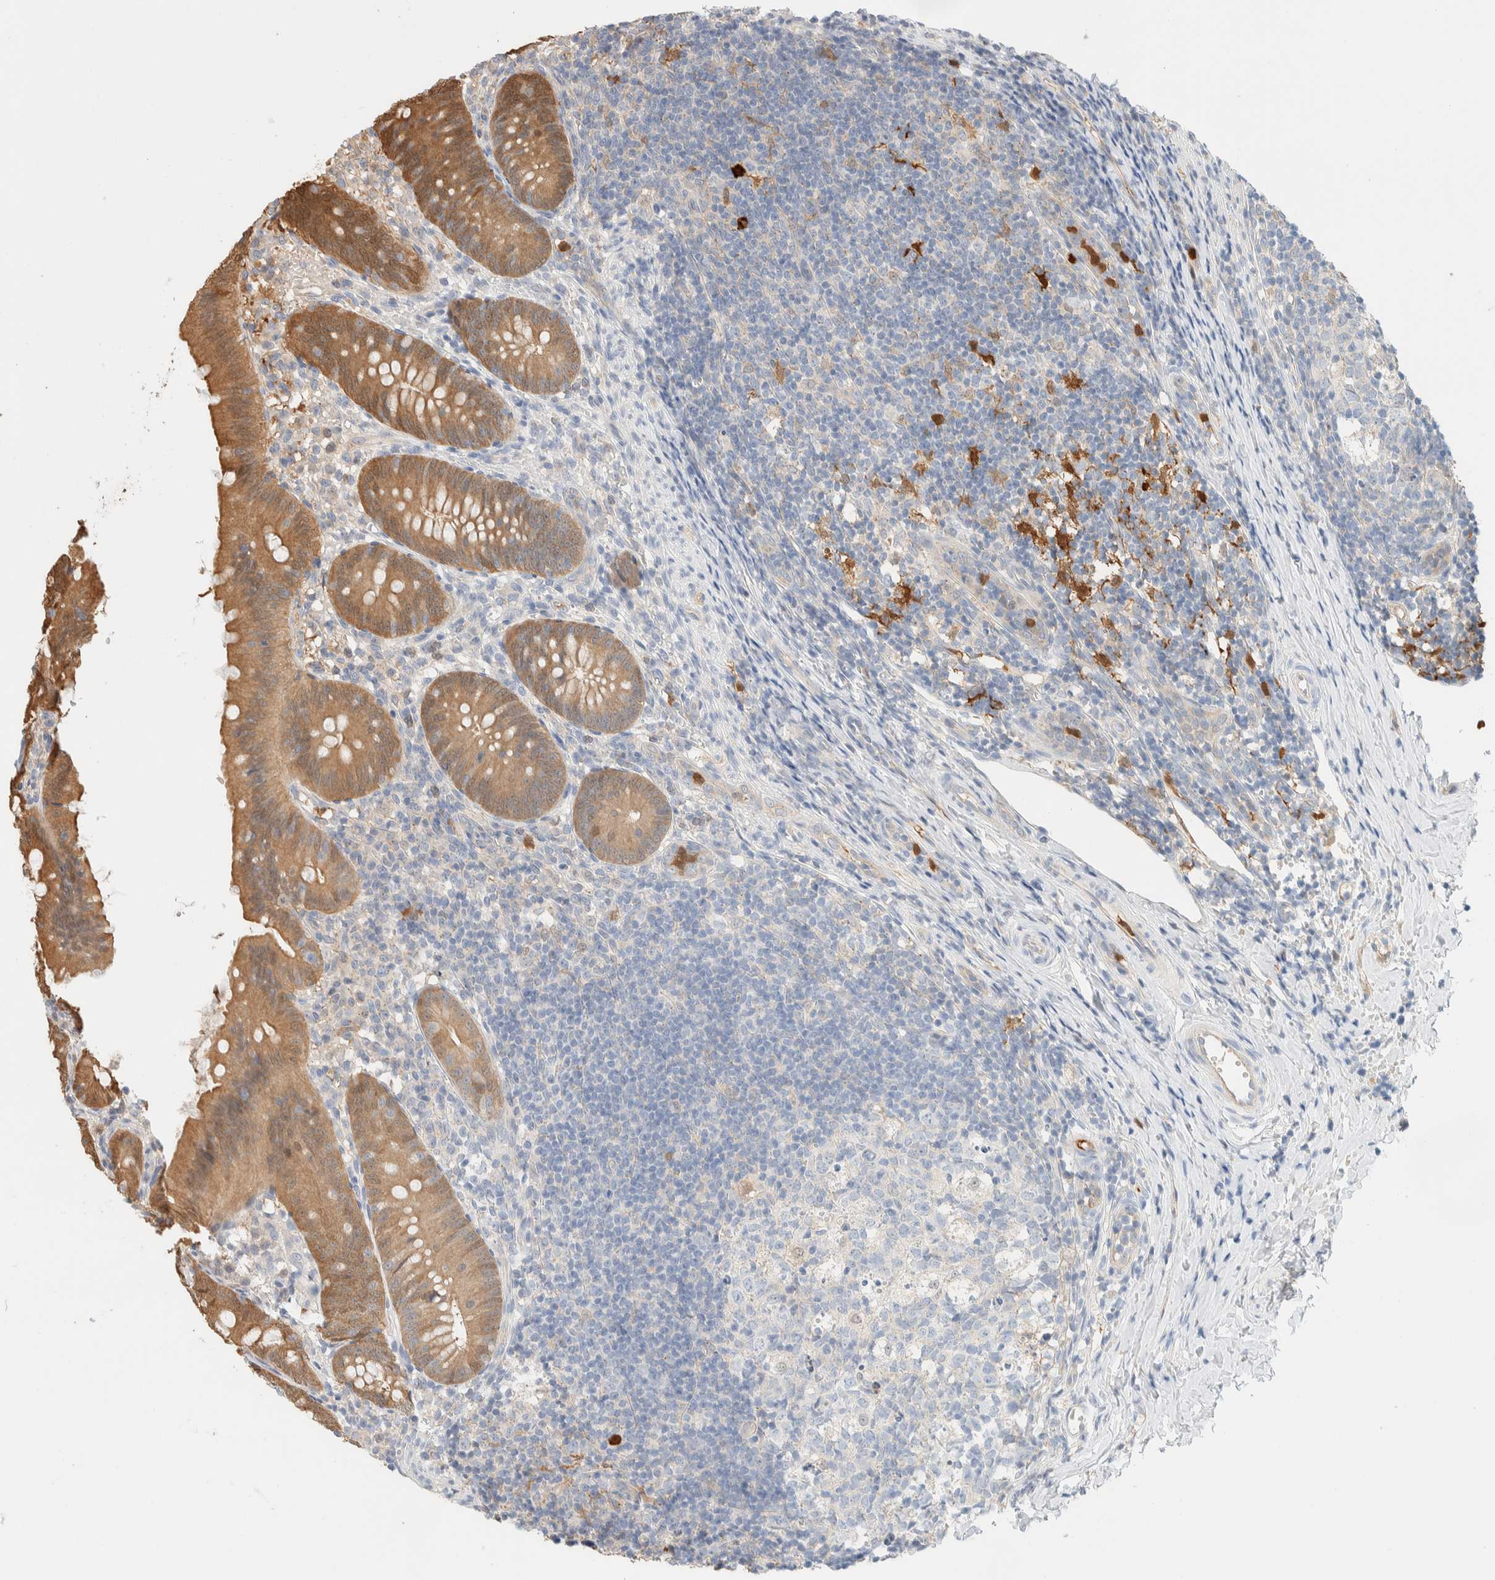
{"staining": {"intensity": "moderate", "quantity": "25%-75%", "location": "cytoplasmic/membranous"}, "tissue": "appendix", "cell_type": "Glandular cells", "image_type": "normal", "snomed": [{"axis": "morphology", "description": "Normal tissue, NOS"}, {"axis": "topography", "description": "Appendix"}], "caption": "IHC of normal appendix displays medium levels of moderate cytoplasmic/membranous expression in approximately 25%-75% of glandular cells. (DAB IHC, brown staining for protein, blue staining for nuclei).", "gene": "SETD4", "patient": {"sex": "male", "age": 1}}